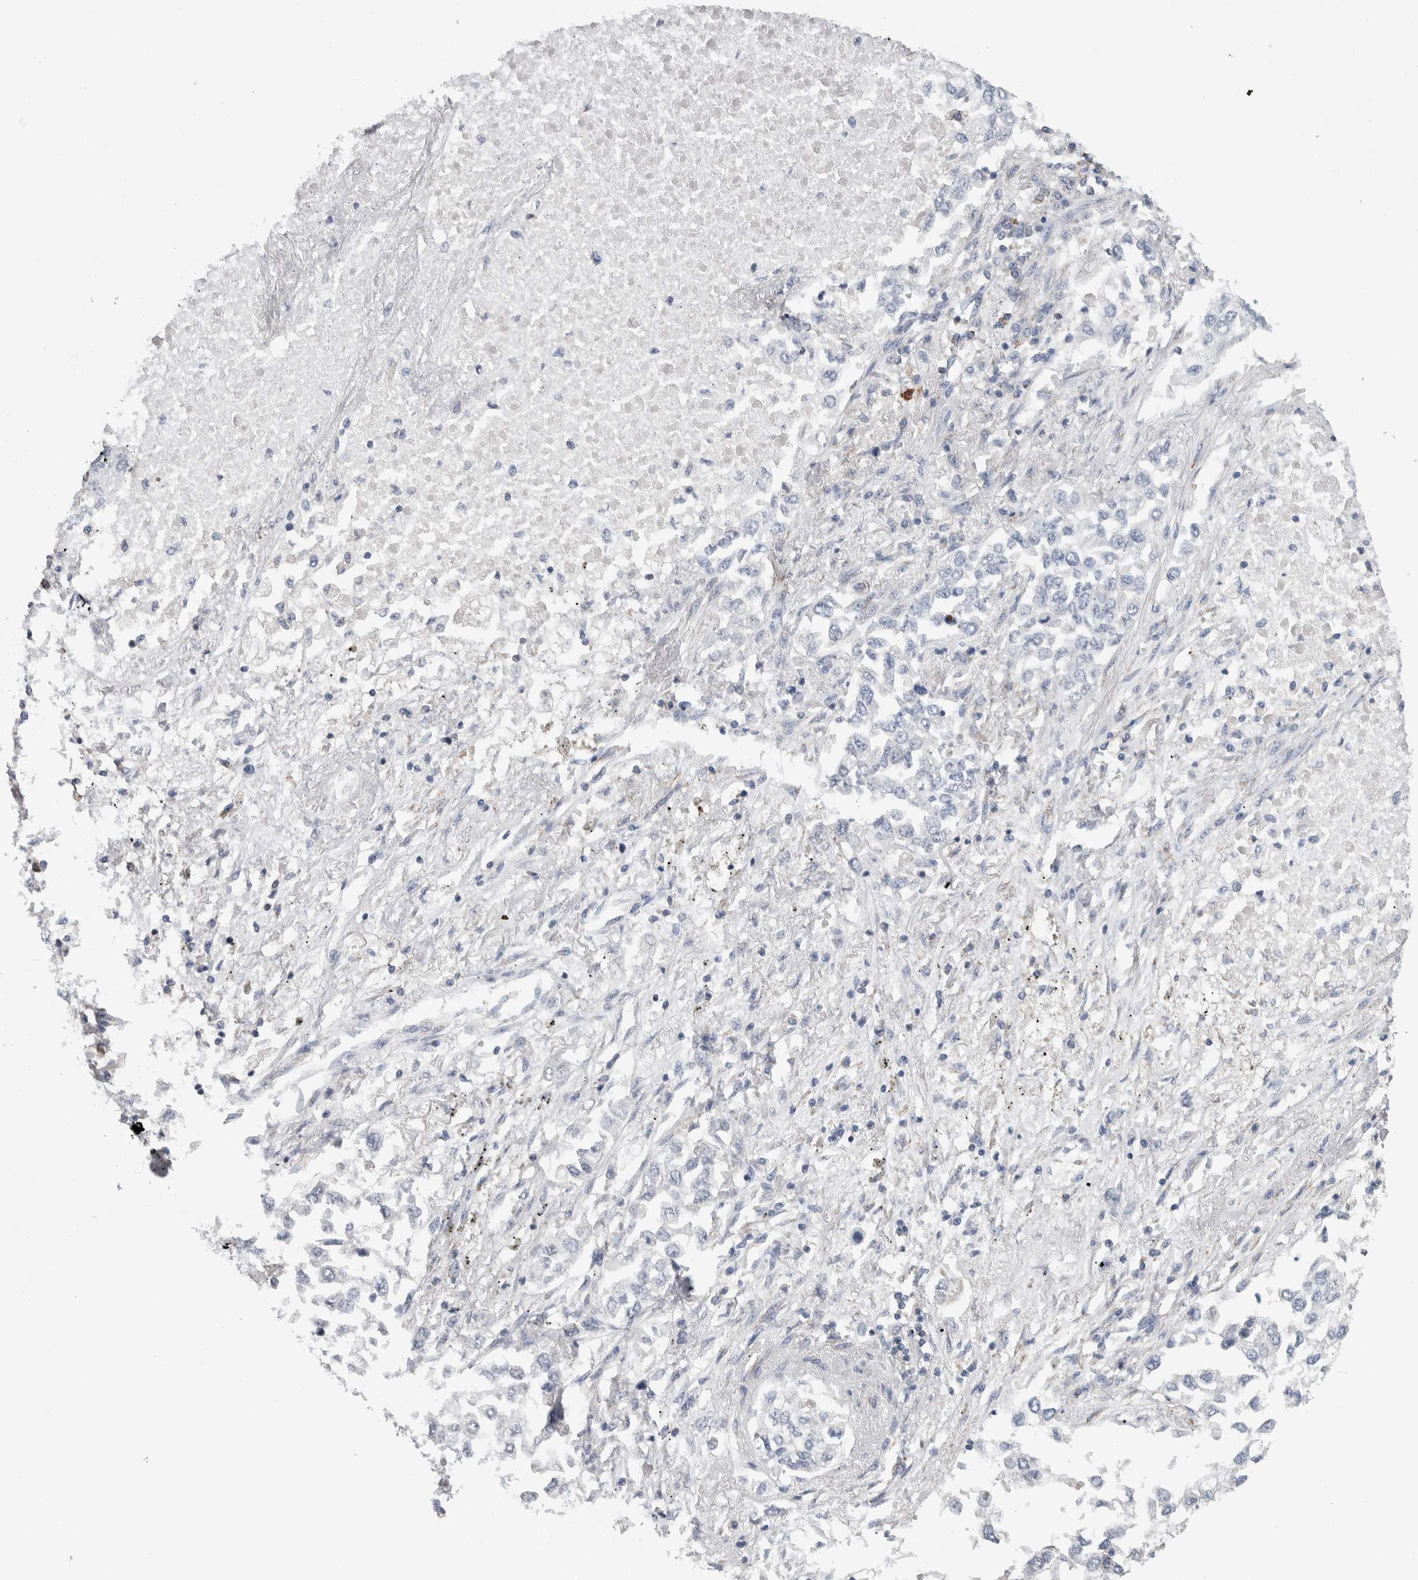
{"staining": {"intensity": "negative", "quantity": "none", "location": "none"}, "tissue": "lung cancer", "cell_type": "Tumor cells", "image_type": "cancer", "snomed": [{"axis": "morphology", "description": "Inflammation, NOS"}, {"axis": "morphology", "description": "Adenocarcinoma, NOS"}, {"axis": "topography", "description": "Lung"}], "caption": "IHC micrograph of human lung adenocarcinoma stained for a protein (brown), which displays no staining in tumor cells. Nuclei are stained in blue.", "gene": "ETFA", "patient": {"sex": "male", "age": 63}}